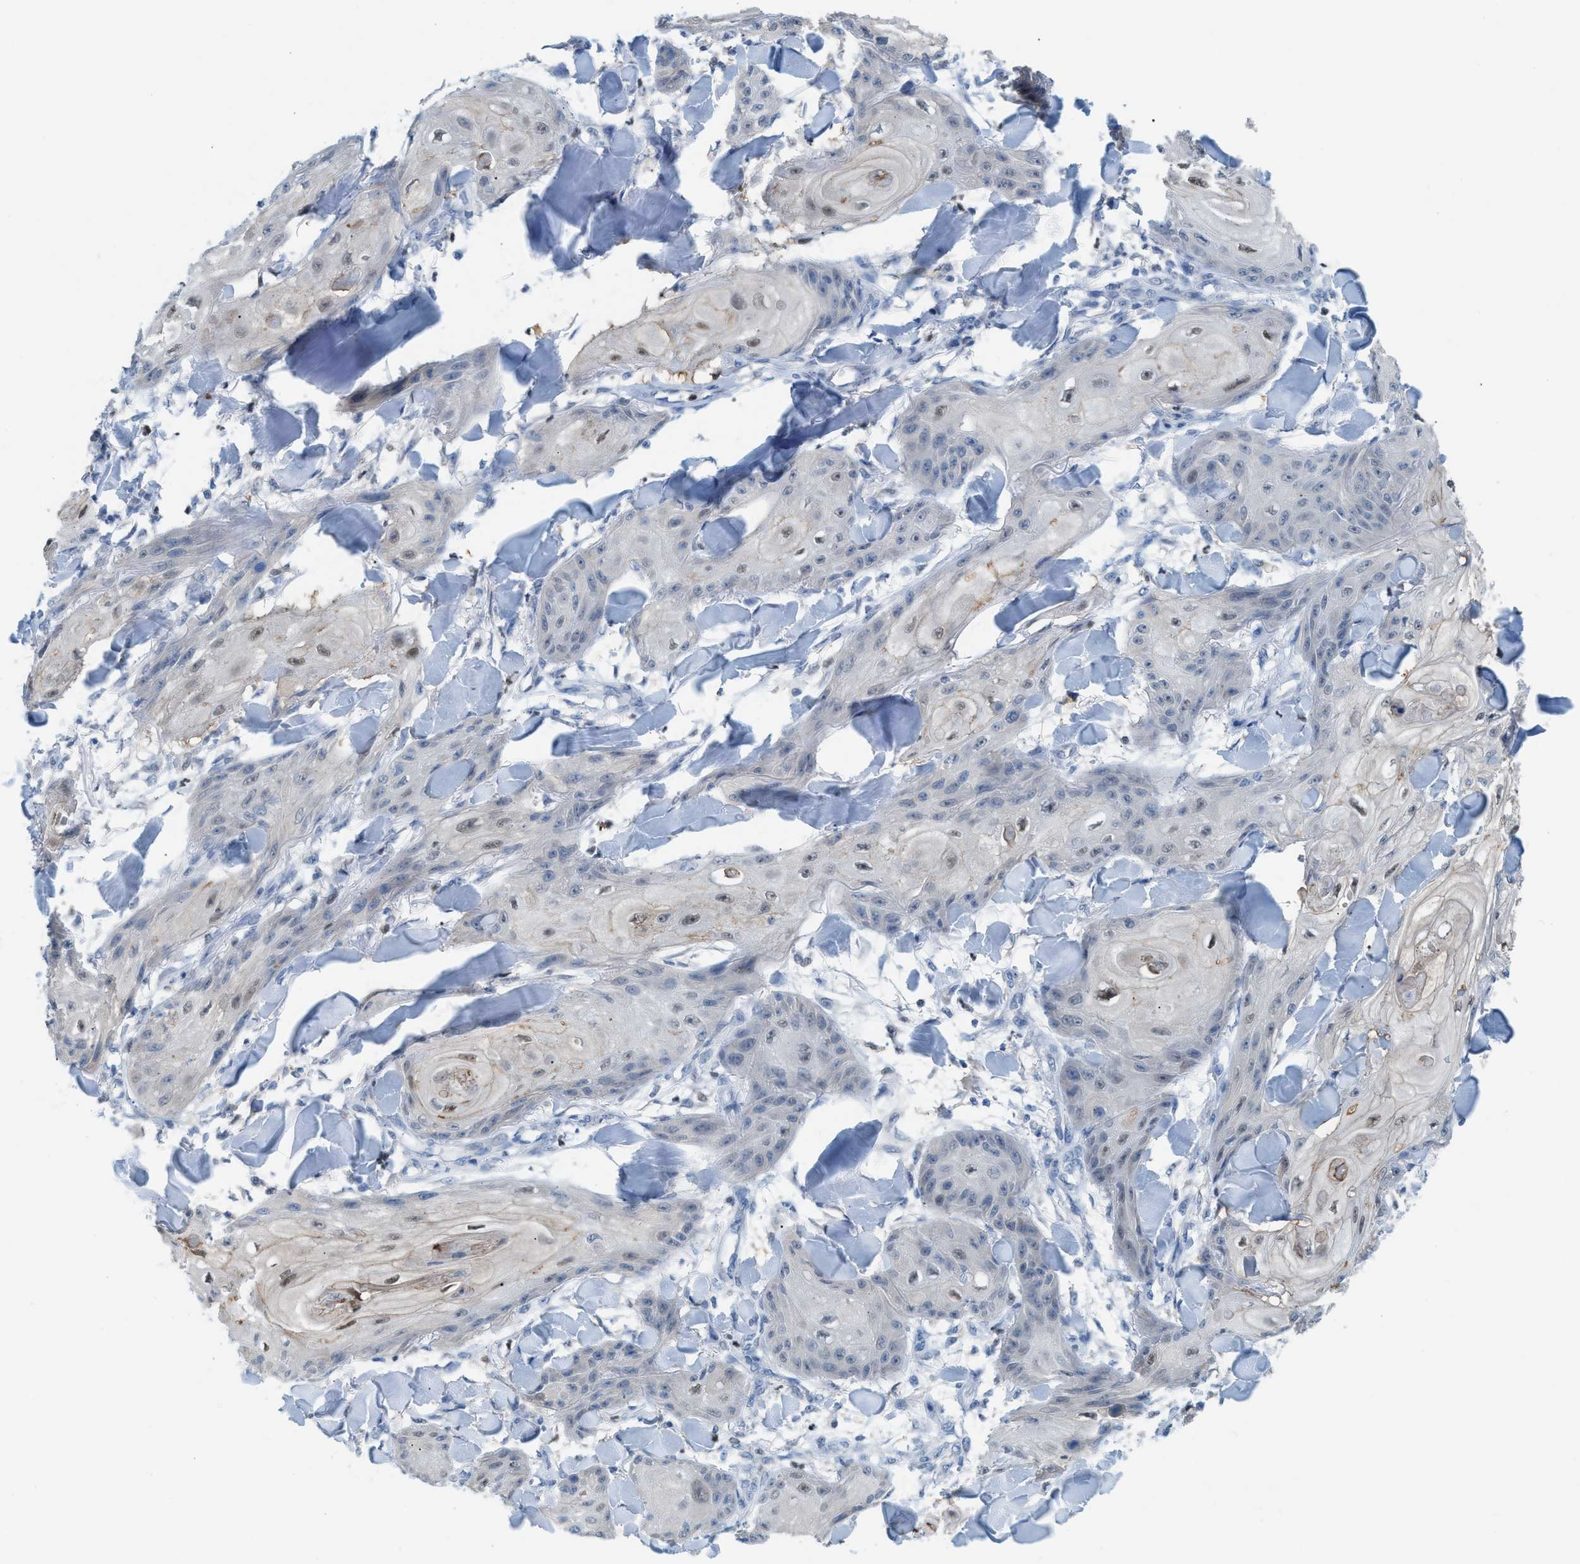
{"staining": {"intensity": "weak", "quantity": "<25%", "location": "nuclear"}, "tissue": "skin cancer", "cell_type": "Tumor cells", "image_type": "cancer", "snomed": [{"axis": "morphology", "description": "Squamous cell carcinoma, NOS"}, {"axis": "topography", "description": "Skin"}], "caption": "Skin squamous cell carcinoma stained for a protein using IHC demonstrates no expression tumor cells.", "gene": "PPM1D", "patient": {"sex": "male", "age": 74}}